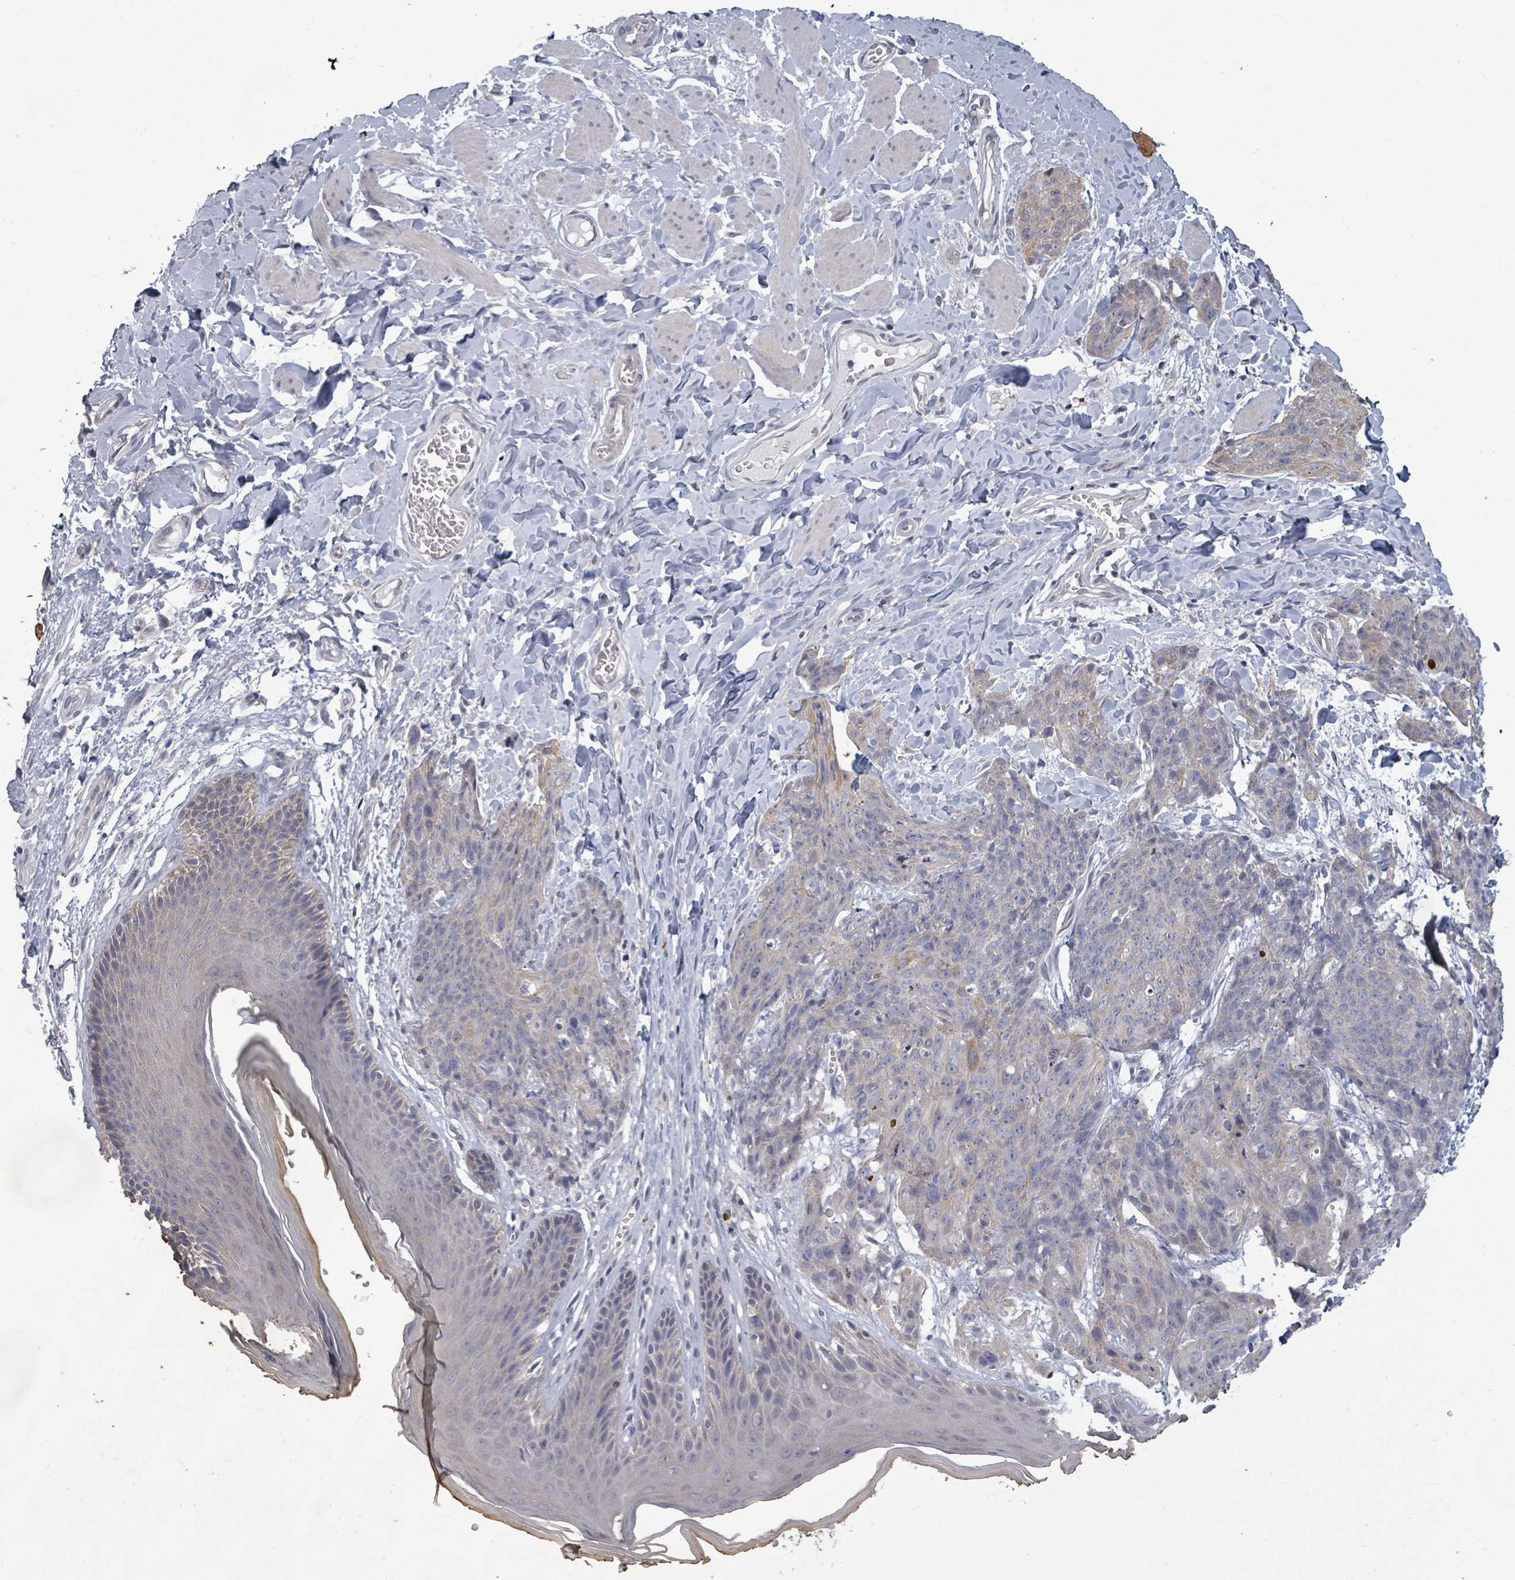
{"staining": {"intensity": "weak", "quantity": "<25%", "location": "cytoplasmic/membranous"}, "tissue": "skin cancer", "cell_type": "Tumor cells", "image_type": "cancer", "snomed": [{"axis": "morphology", "description": "Squamous cell carcinoma, NOS"}, {"axis": "topography", "description": "Skin"}, {"axis": "topography", "description": "Vulva"}], "caption": "Skin cancer (squamous cell carcinoma) stained for a protein using immunohistochemistry (IHC) displays no staining tumor cells.", "gene": "ASB12", "patient": {"sex": "female", "age": 85}}